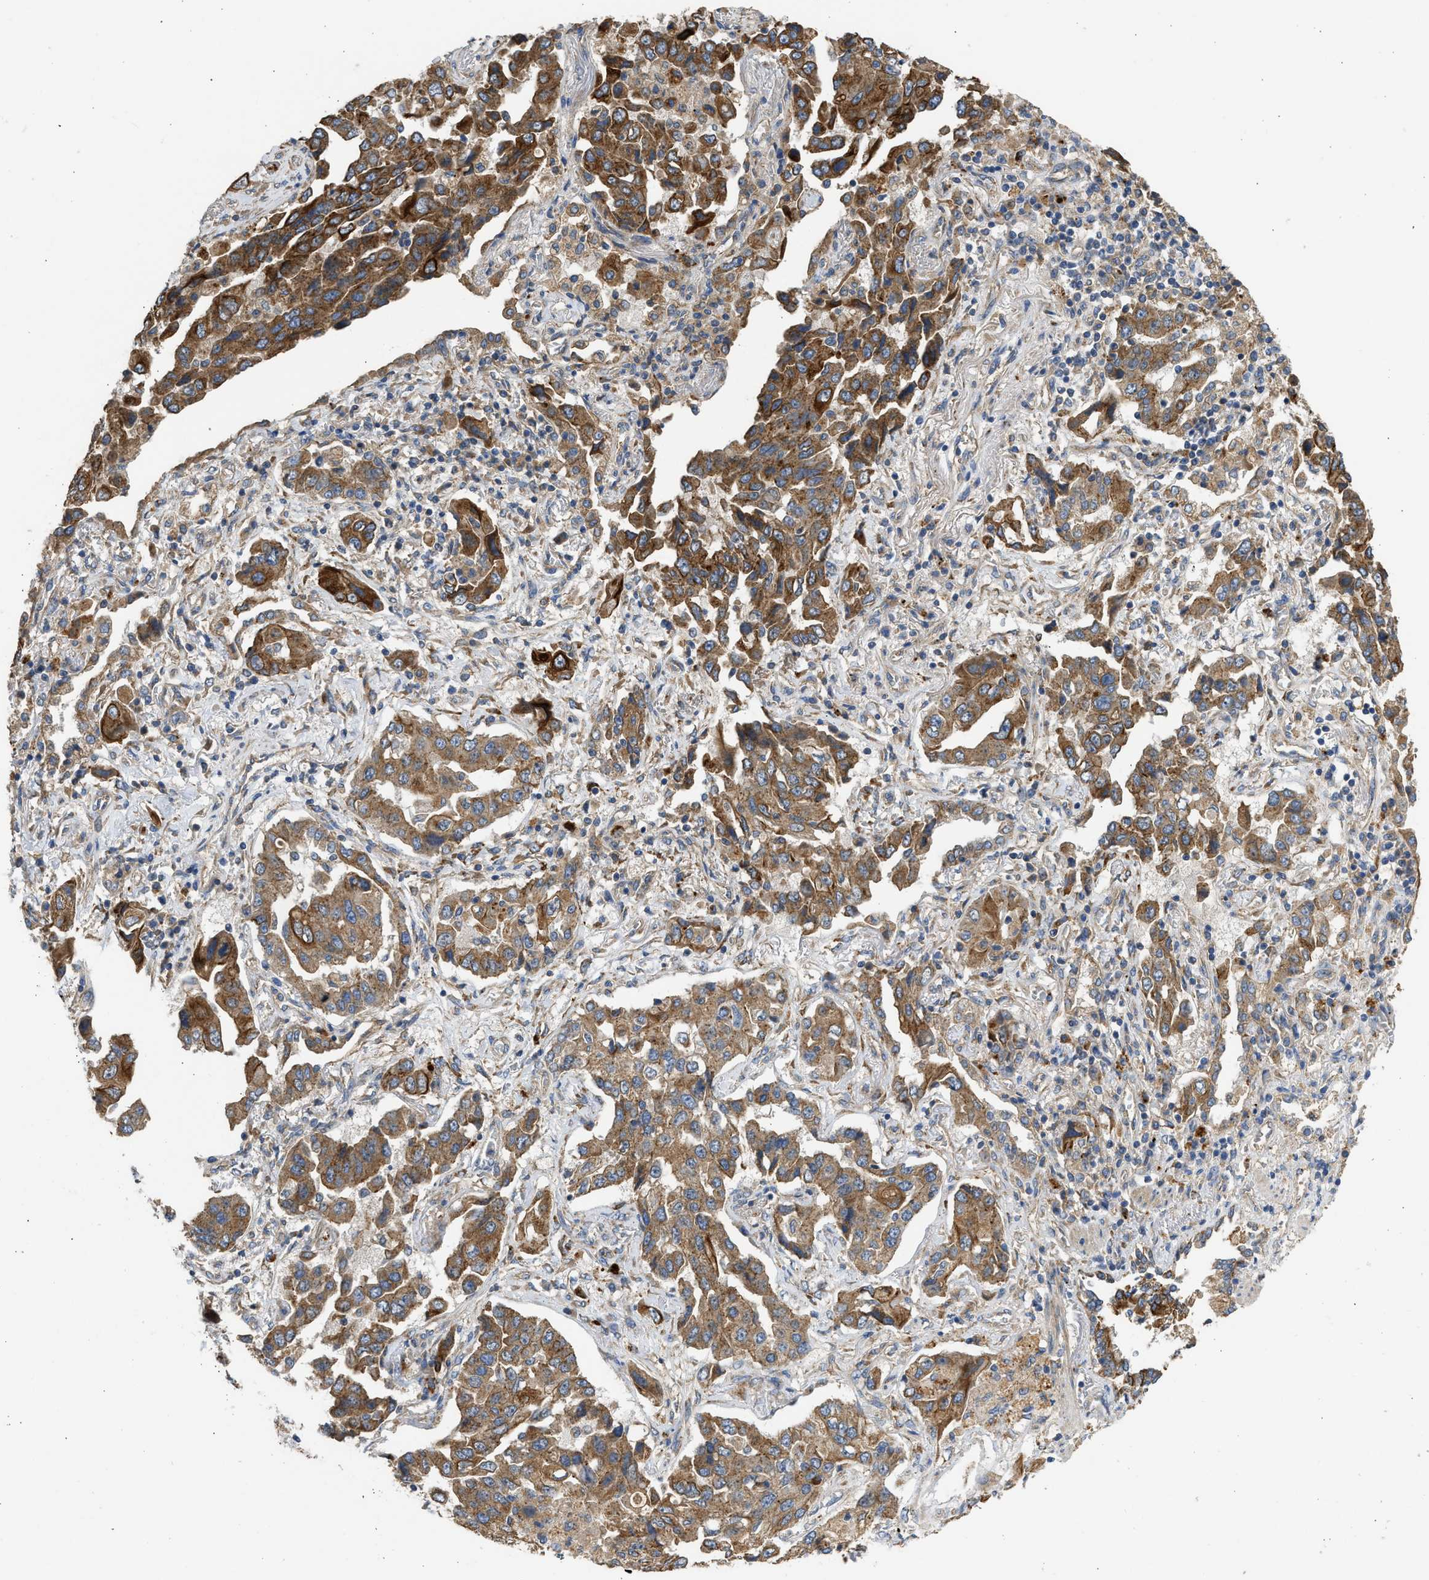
{"staining": {"intensity": "moderate", "quantity": ">75%", "location": "cytoplasmic/membranous"}, "tissue": "lung cancer", "cell_type": "Tumor cells", "image_type": "cancer", "snomed": [{"axis": "morphology", "description": "Adenocarcinoma, NOS"}, {"axis": "topography", "description": "Lung"}], "caption": "Protein staining shows moderate cytoplasmic/membranous expression in about >75% of tumor cells in lung cancer.", "gene": "CSRNP2", "patient": {"sex": "female", "age": 65}}